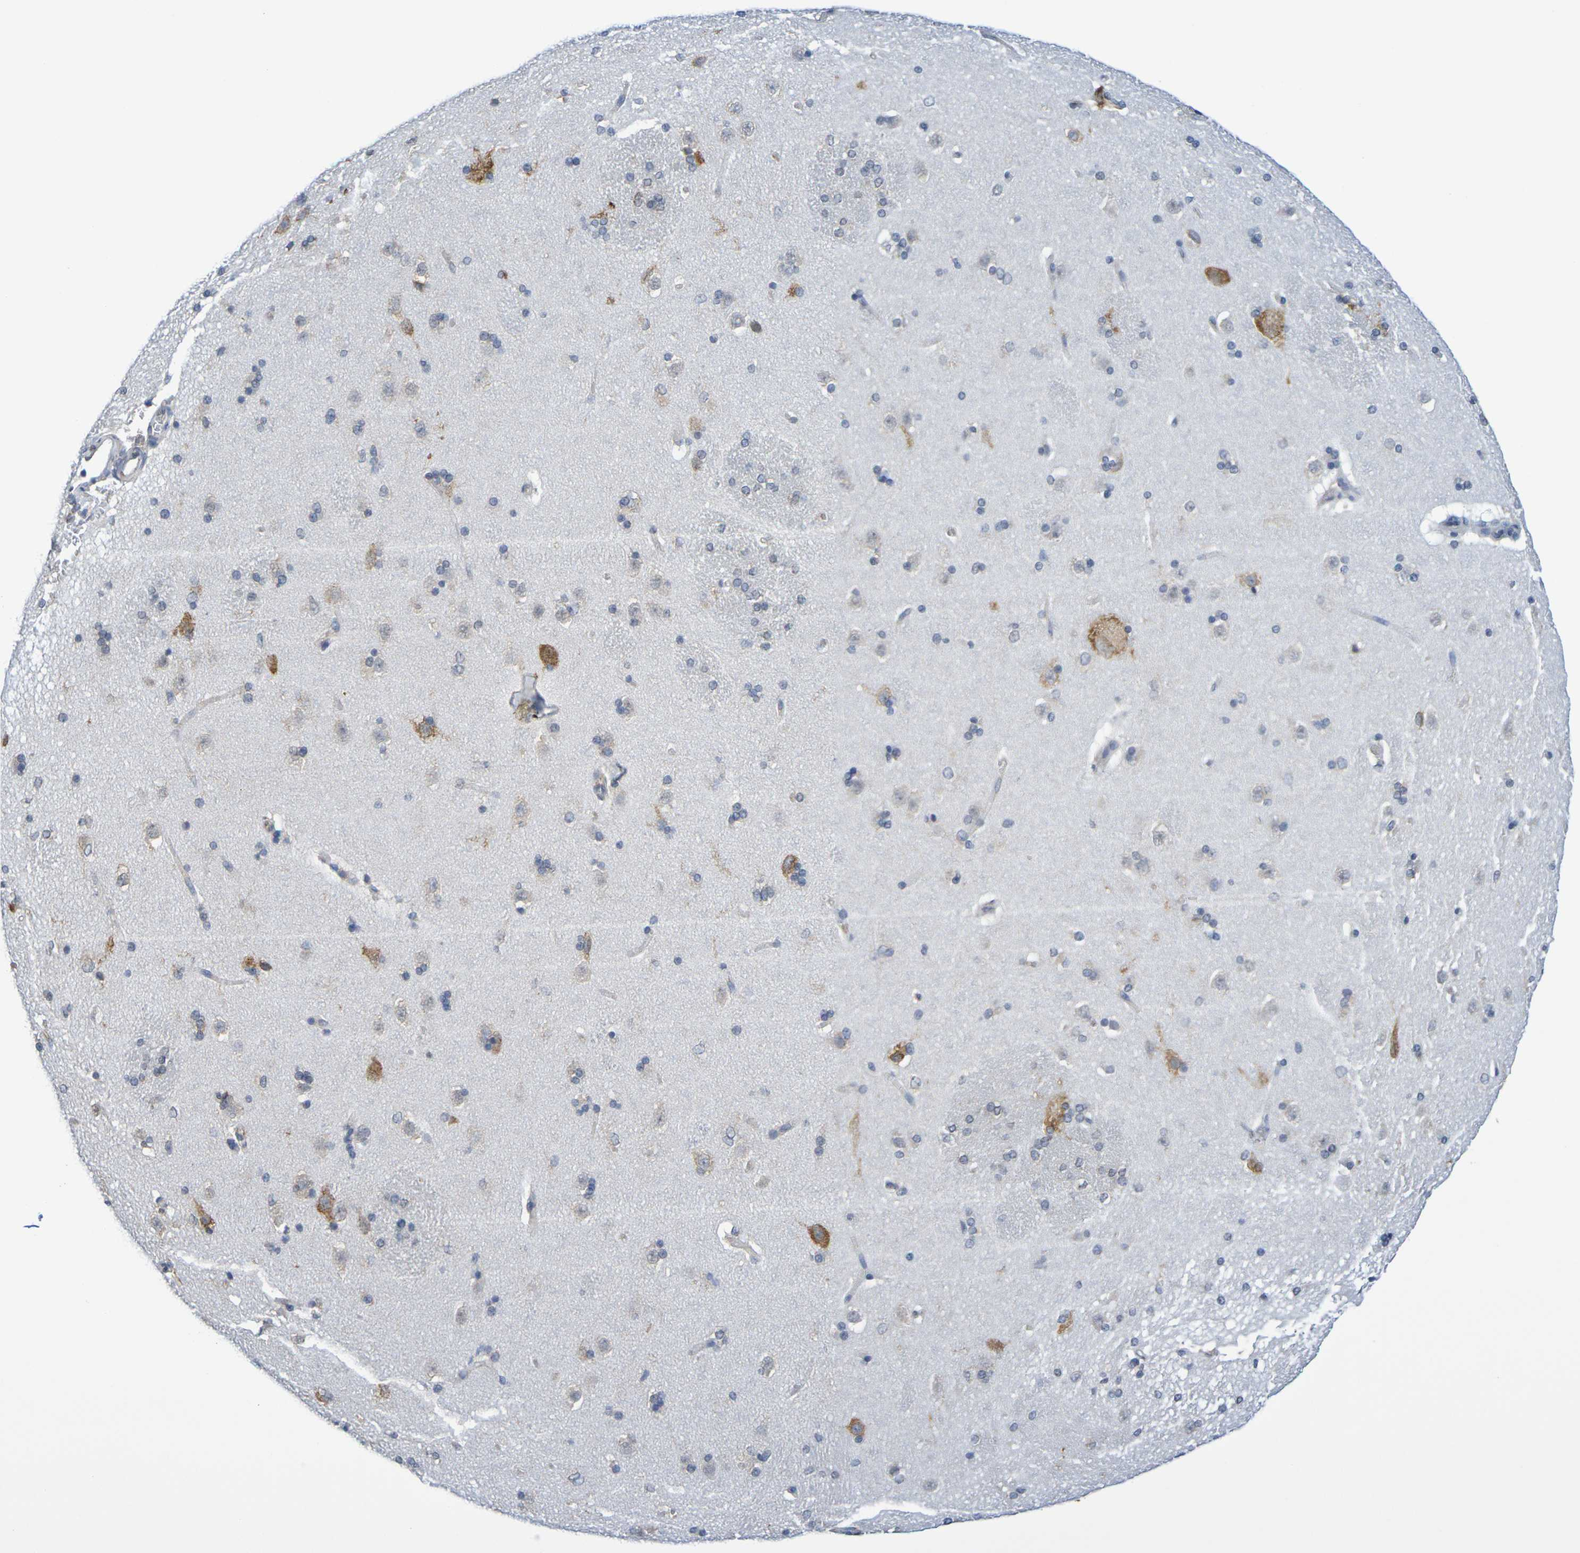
{"staining": {"intensity": "negative", "quantity": "none", "location": "none"}, "tissue": "caudate", "cell_type": "Glial cells", "image_type": "normal", "snomed": [{"axis": "morphology", "description": "Normal tissue, NOS"}, {"axis": "topography", "description": "Lateral ventricle wall"}], "caption": "Immunohistochemical staining of normal caudate exhibits no significant expression in glial cells.", "gene": "CHRNB1", "patient": {"sex": "female", "age": 19}}